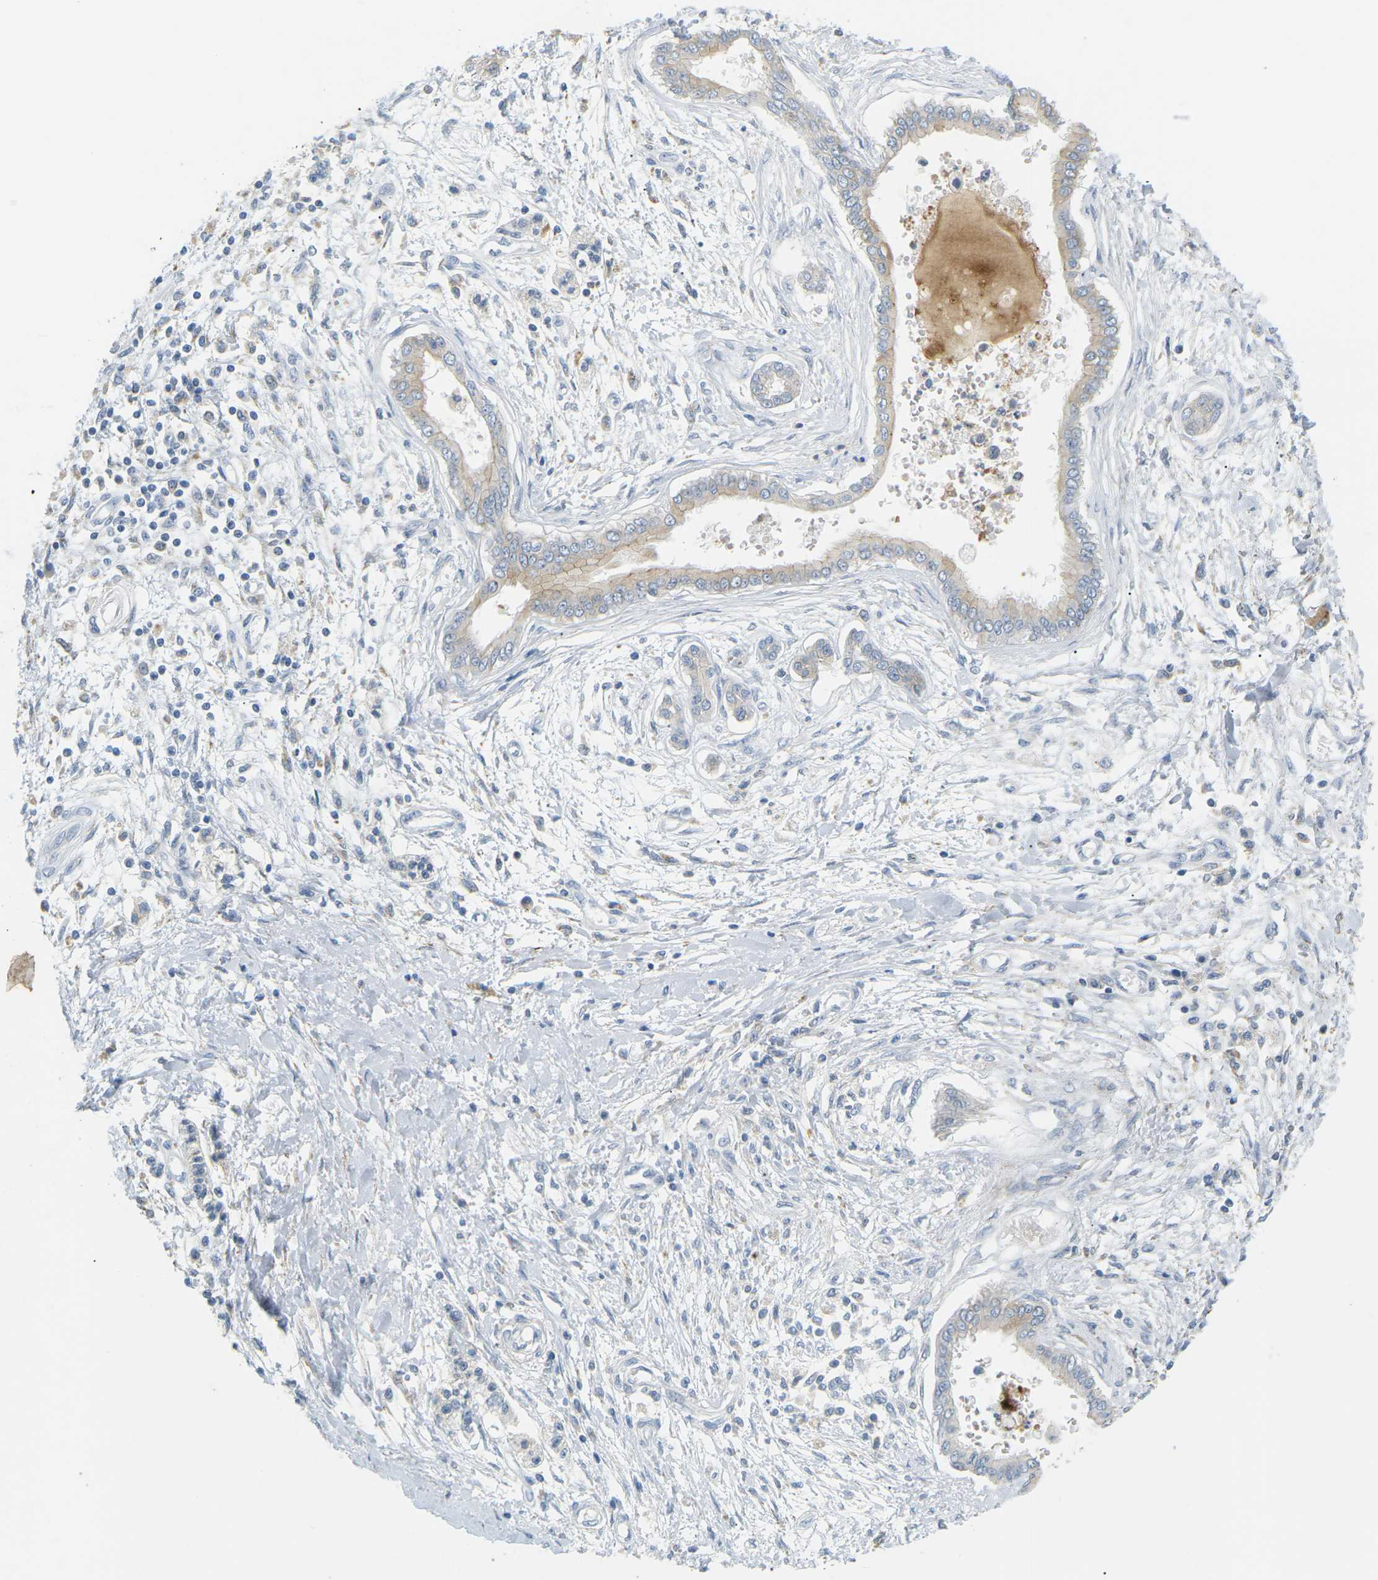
{"staining": {"intensity": "weak", "quantity": "25%-75%", "location": "cytoplasmic/membranous"}, "tissue": "pancreatic cancer", "cell_type": "Tumor cells", "image_type": "cancer", "snomed": [{"axis": "morphology", "description": "Adenocarcinoma, NOS"}, {"axis": "topography", "description": "Pancreas"}], "caption": "Brown immunohistochemical staining in human pancreatic adenocarcinoma exhibits weak cytoplasmic/membranous staining in about 25%-75% of tumor cells. The staining was performed using DAB (3,3'-diaminobenzidine) to visualize the protein expression in brown, while the nuclei were stained in blue with hematoxylin (Magnification: 20x).", "gene": "CD300E", "patient": {"sex": "male", "age": 56}}